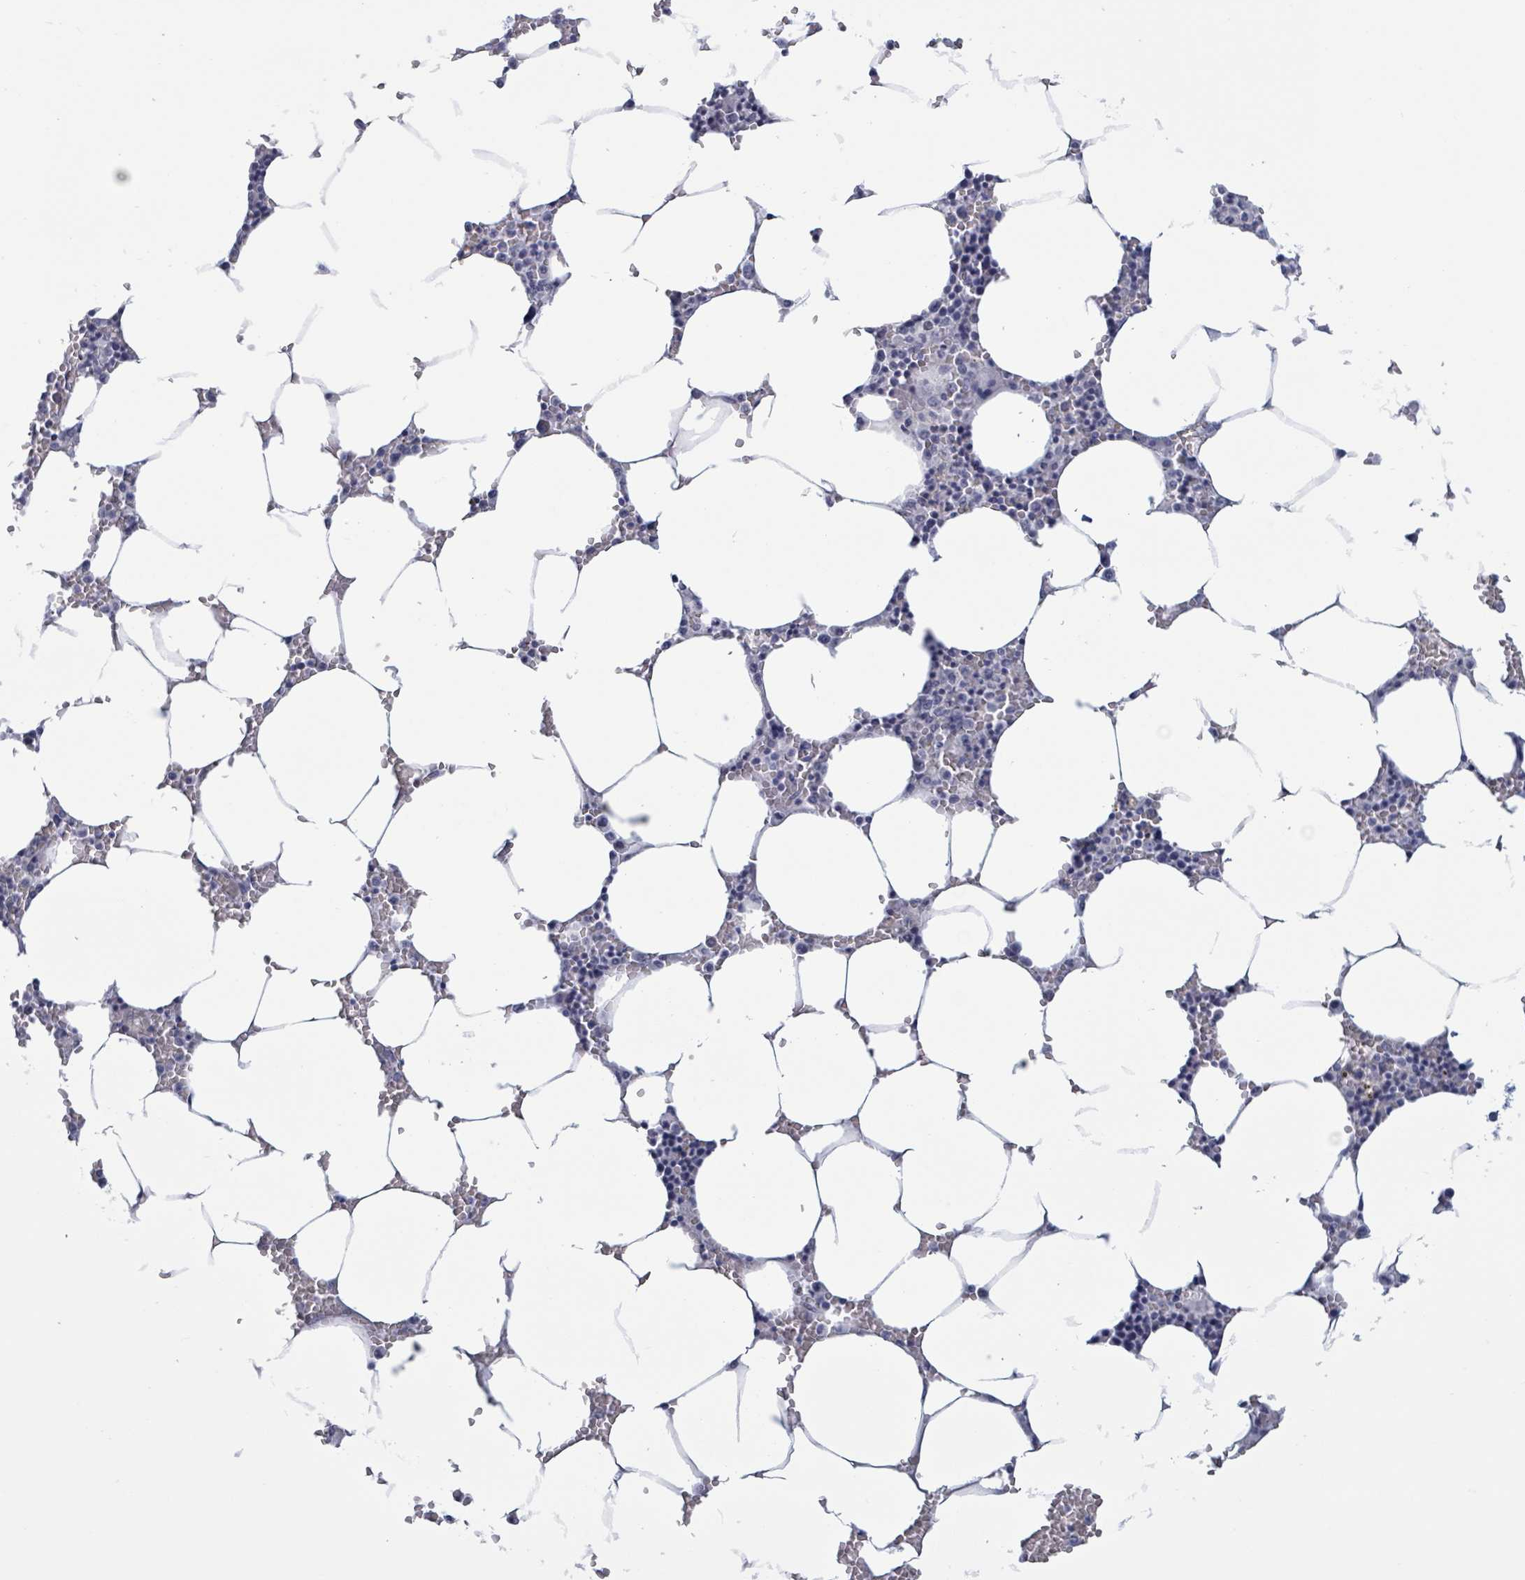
{"staining": {"intensity": "negative", "quantity": "none", "location": "none"}, "tissue": "bone marrow", "cell_type": "Hematopoietic cells", "image_type": "normal", "snomed": [{"axis": "morphology", "description": "Normal tissue, NOS"}, {"axis": "topography", "description": "Bone marrow"}], "caption": "Immunohistochemistry (IHC) micrograph of normal human bone marrow stained for a protein (brown), which demonstrates no expression in hematopoietic cells.", "gene": "ZNF771", "patient": {"sex": "male", "age": 70}}